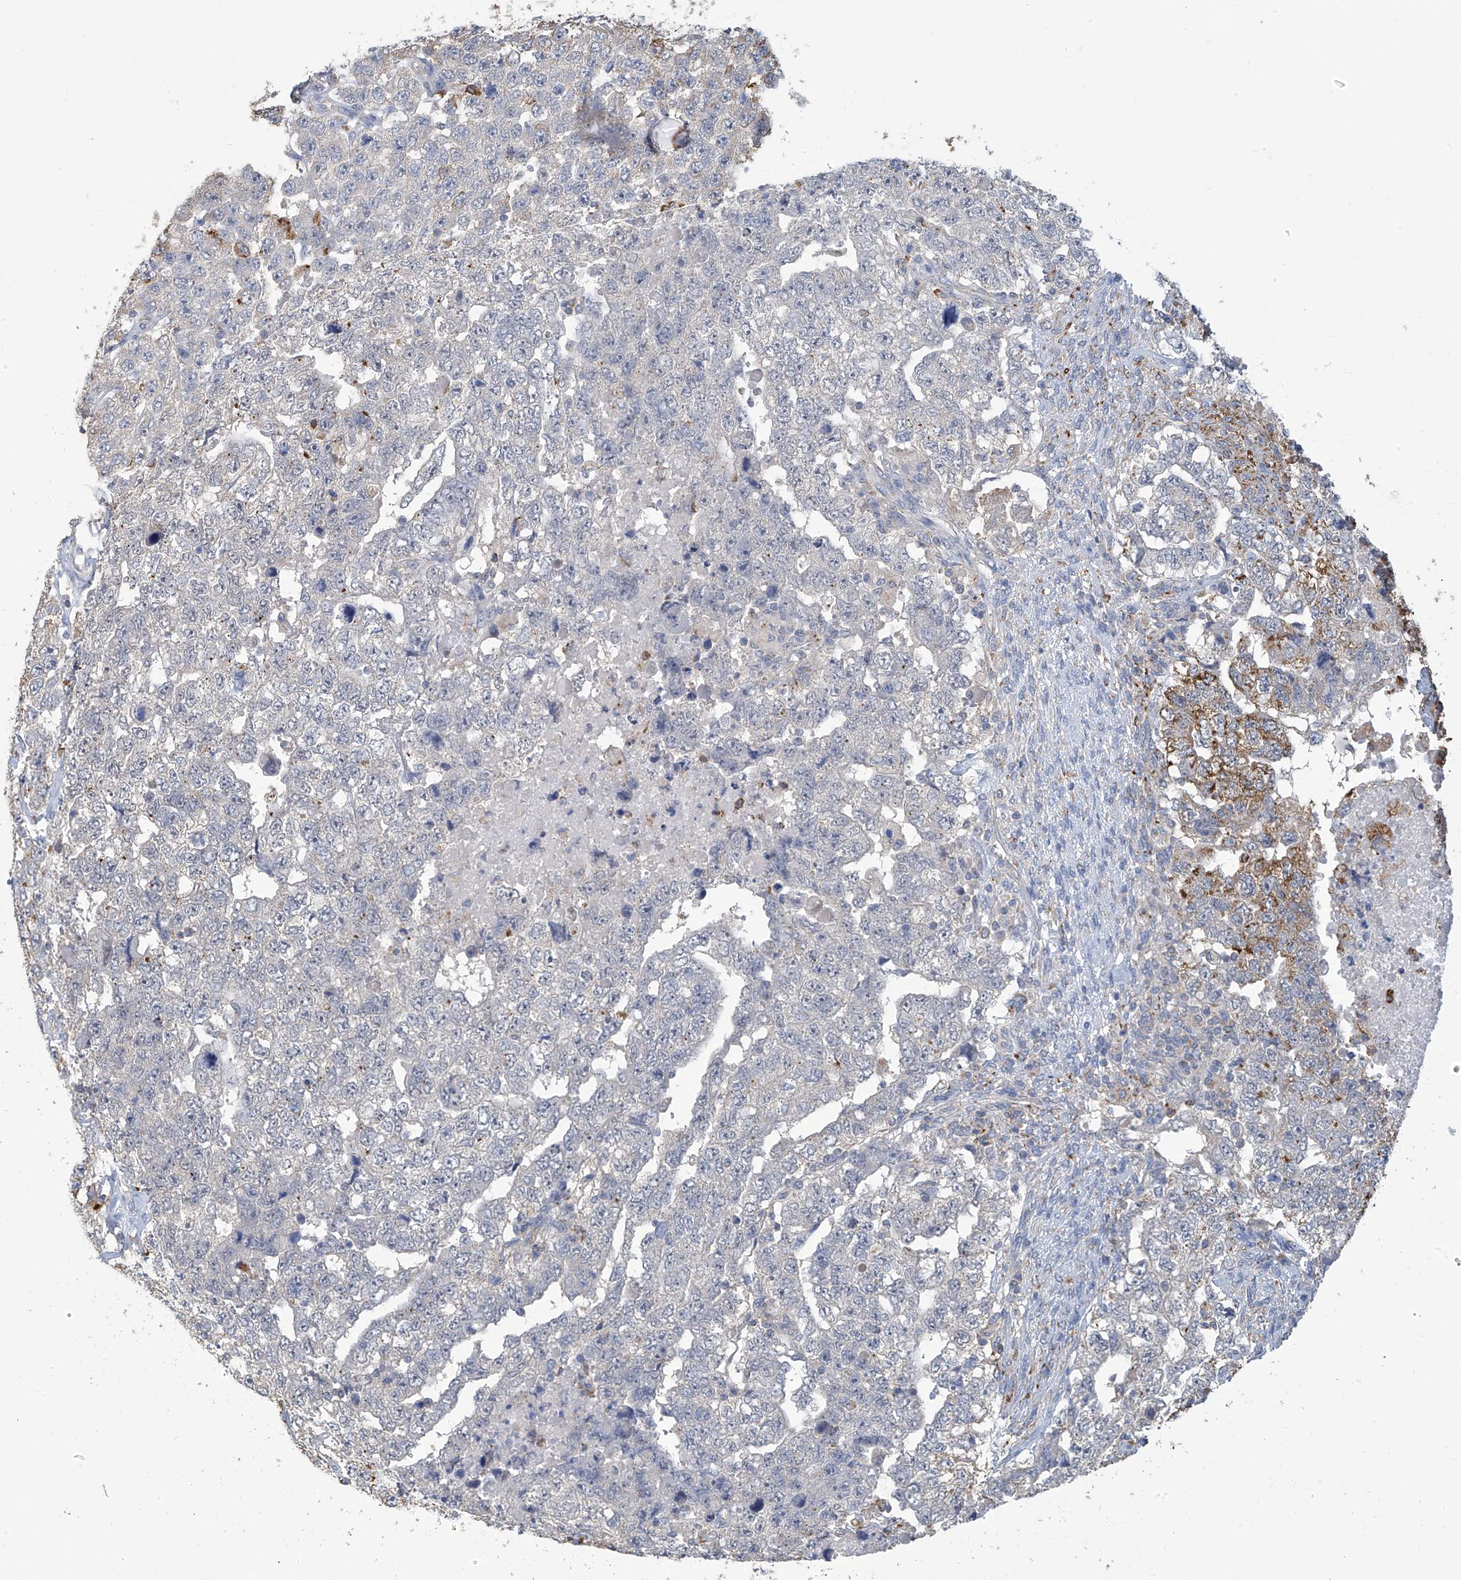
{"staining": {"intensity": "moderate", "quantity": "<25%", "location": "cytoplasmic/membranous"}, "tissue": "testis cancer", "cell_type": "Tumor cells", "image_type": "cancer", "snomed": [{"axis": "morphology", "description": "Carcinoma, Embryonal, NOS"}, {"axis": "topography", "description": "Testis"}], "caption": "Immunohistochemical staining of human embryonal carcinoma (testis) demonstrates low levels of moderate cytoplasmic/membranous protein expression in about <25% of tumor cells.", "gene": "OGT", "patient": {"sex": "male", "age": 36}}